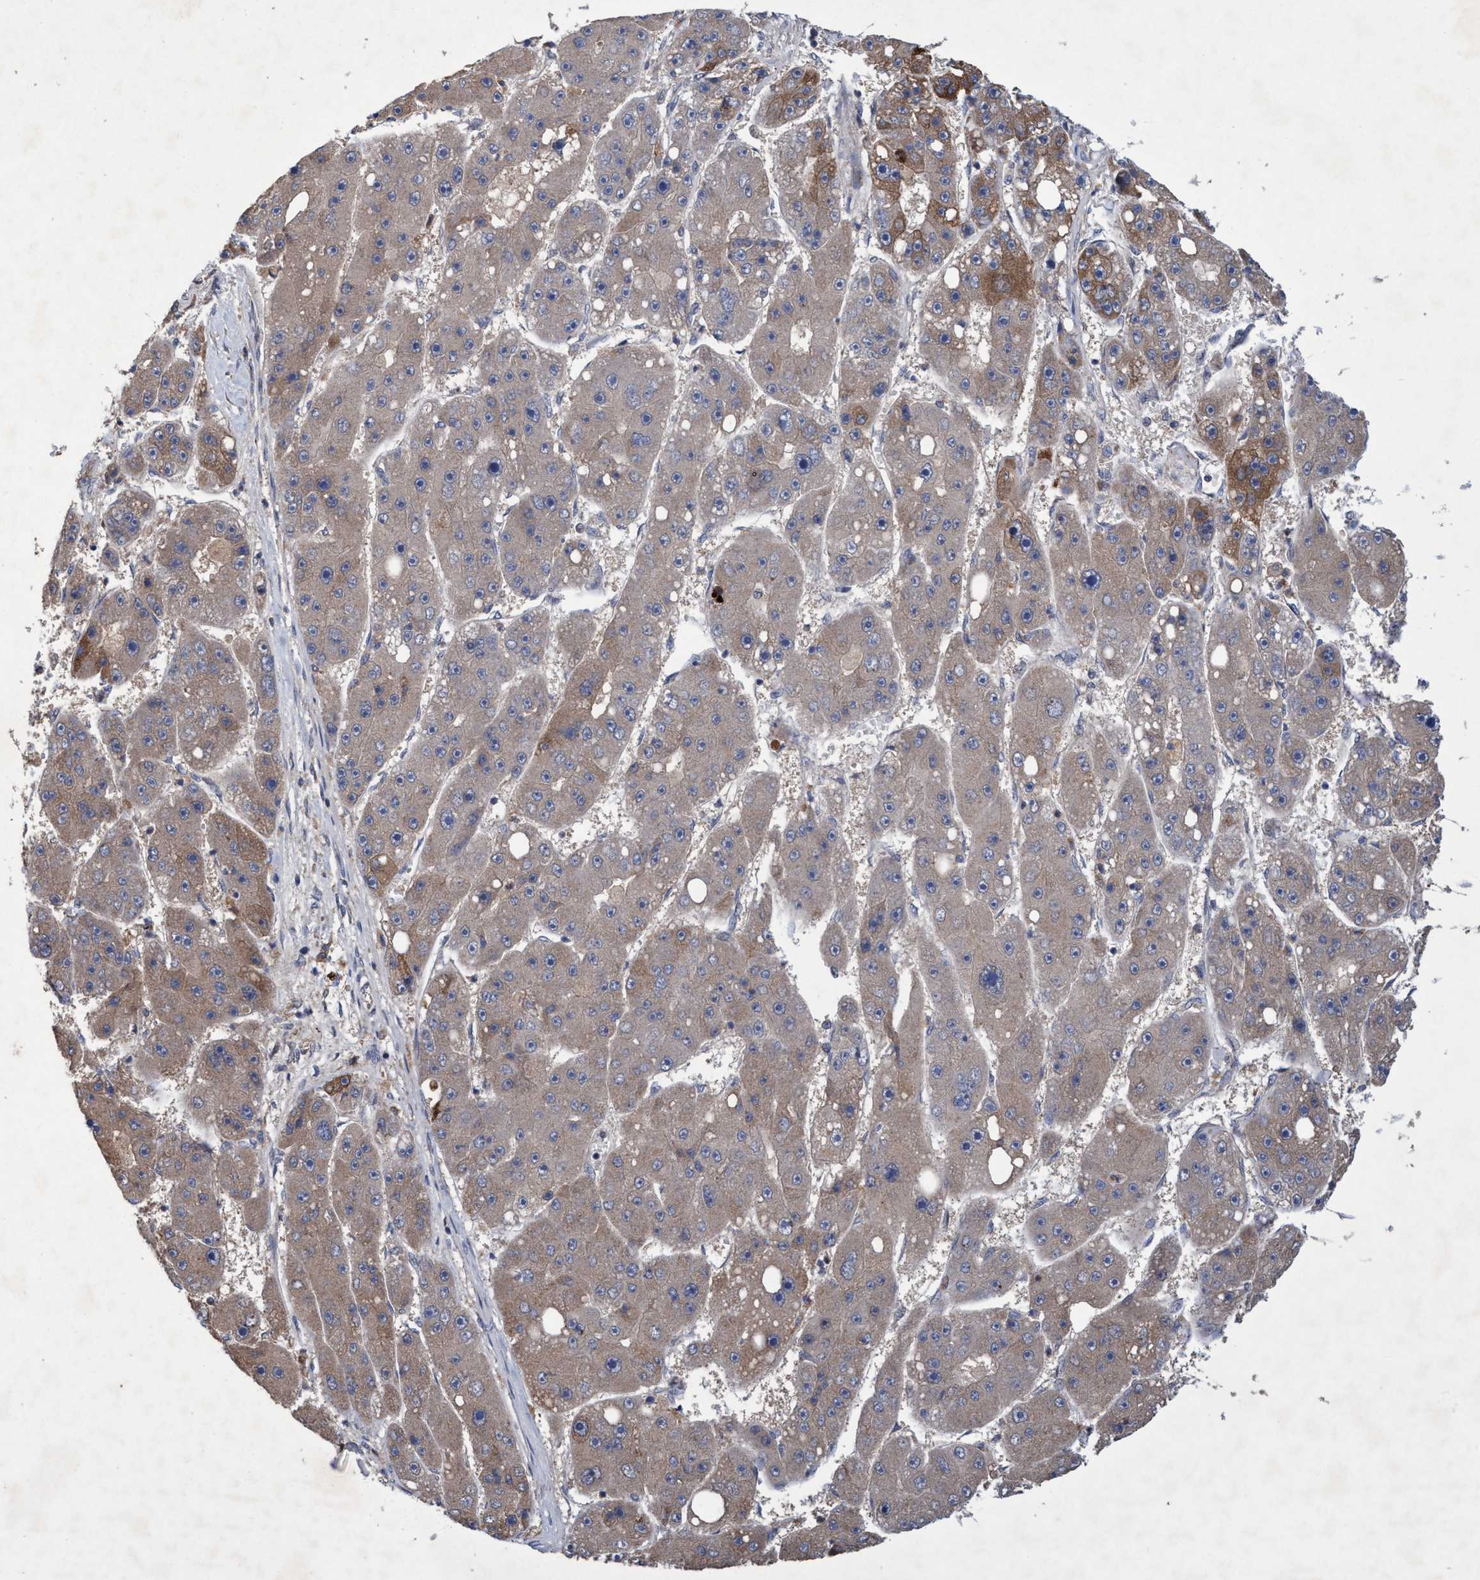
{"staining": {"intensity": "moderate", "quantity": ">75%", "location": "cytoplasmic/membranous"}, "tissue": "liver cancer", "cell_type": "Tumor cells", "image_type": "cancer", "snomed": [{"axis": "morphology", "description": "Carcinoma, Hepatocellular, NOS"}, {"axis": "topography", "description": "Liver"}], "caption": "Protein staining of liver cancer (hepatocellular carcinoma) tissue exhibits moderate cytoplasmic/membranous positivity in approximately >75% of tumor cells.", "gene": "ZNF677", "patient": {"sex": "female", "age": 61}}